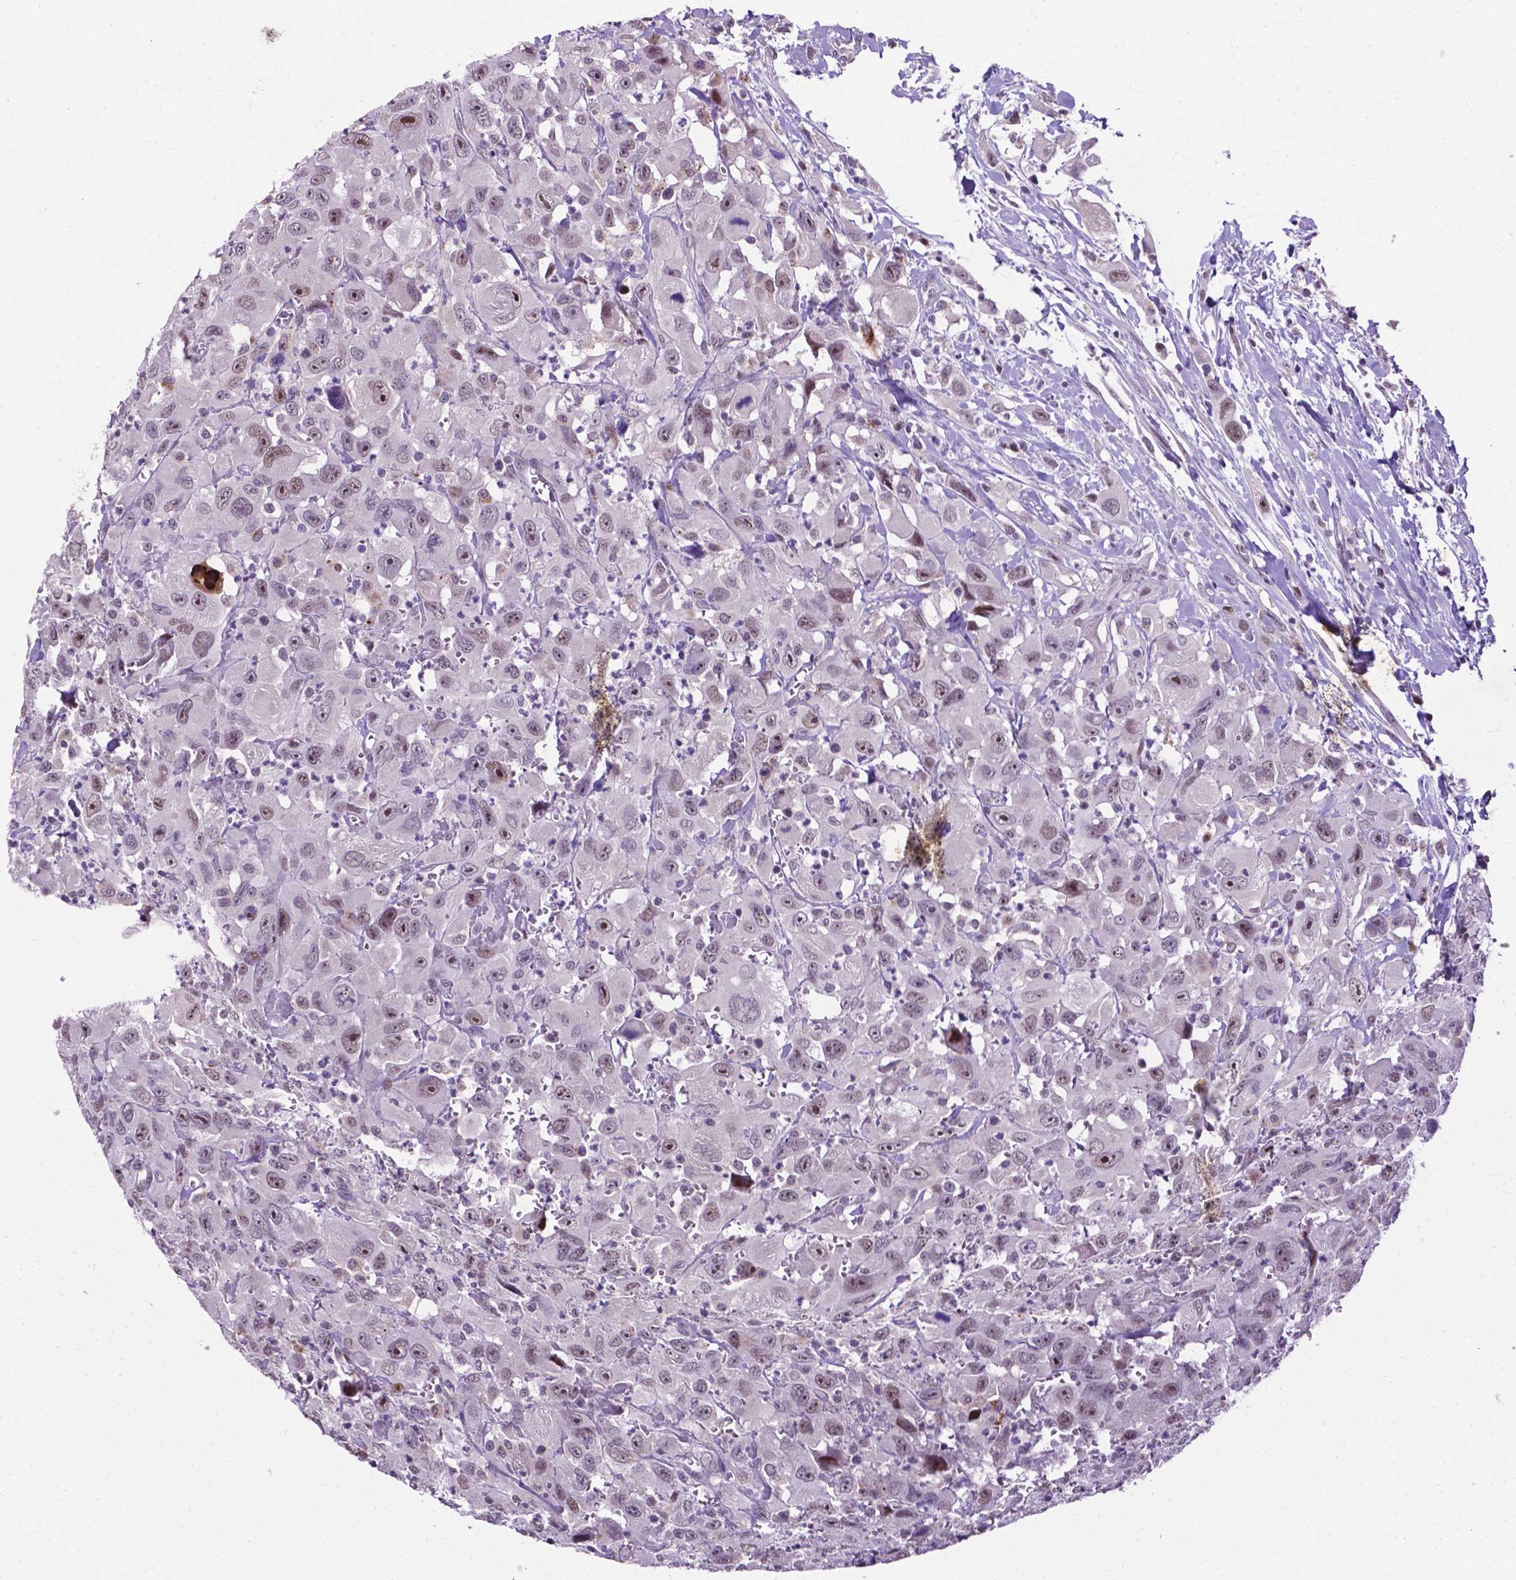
{"staining": {"intensity": "weak", "quantity": "<25%", "location": "nuclear"}, "tissue": "head and neck cancer", "cell_type": "Tumor cells", "image_type": "cancer", "snomed": [{"axis": "morphology", "description": "Squamous cell carcinoma, NOS"}, {"axis": "morphology", "description": "Squamous cell carcinoma, metastatic, NOS"}, {"axis": "topography", "description": "Oral tissue"}, {"axis": "topography", "description": "Head-Neck"}], "caption": "Immunohistochemical staining of human squamous cell carcinoma (head and neck) exhibits no significant positivity in tumor cells.", "gene": "SMAD3", "patient": {"sex": "female", "age": 85}}